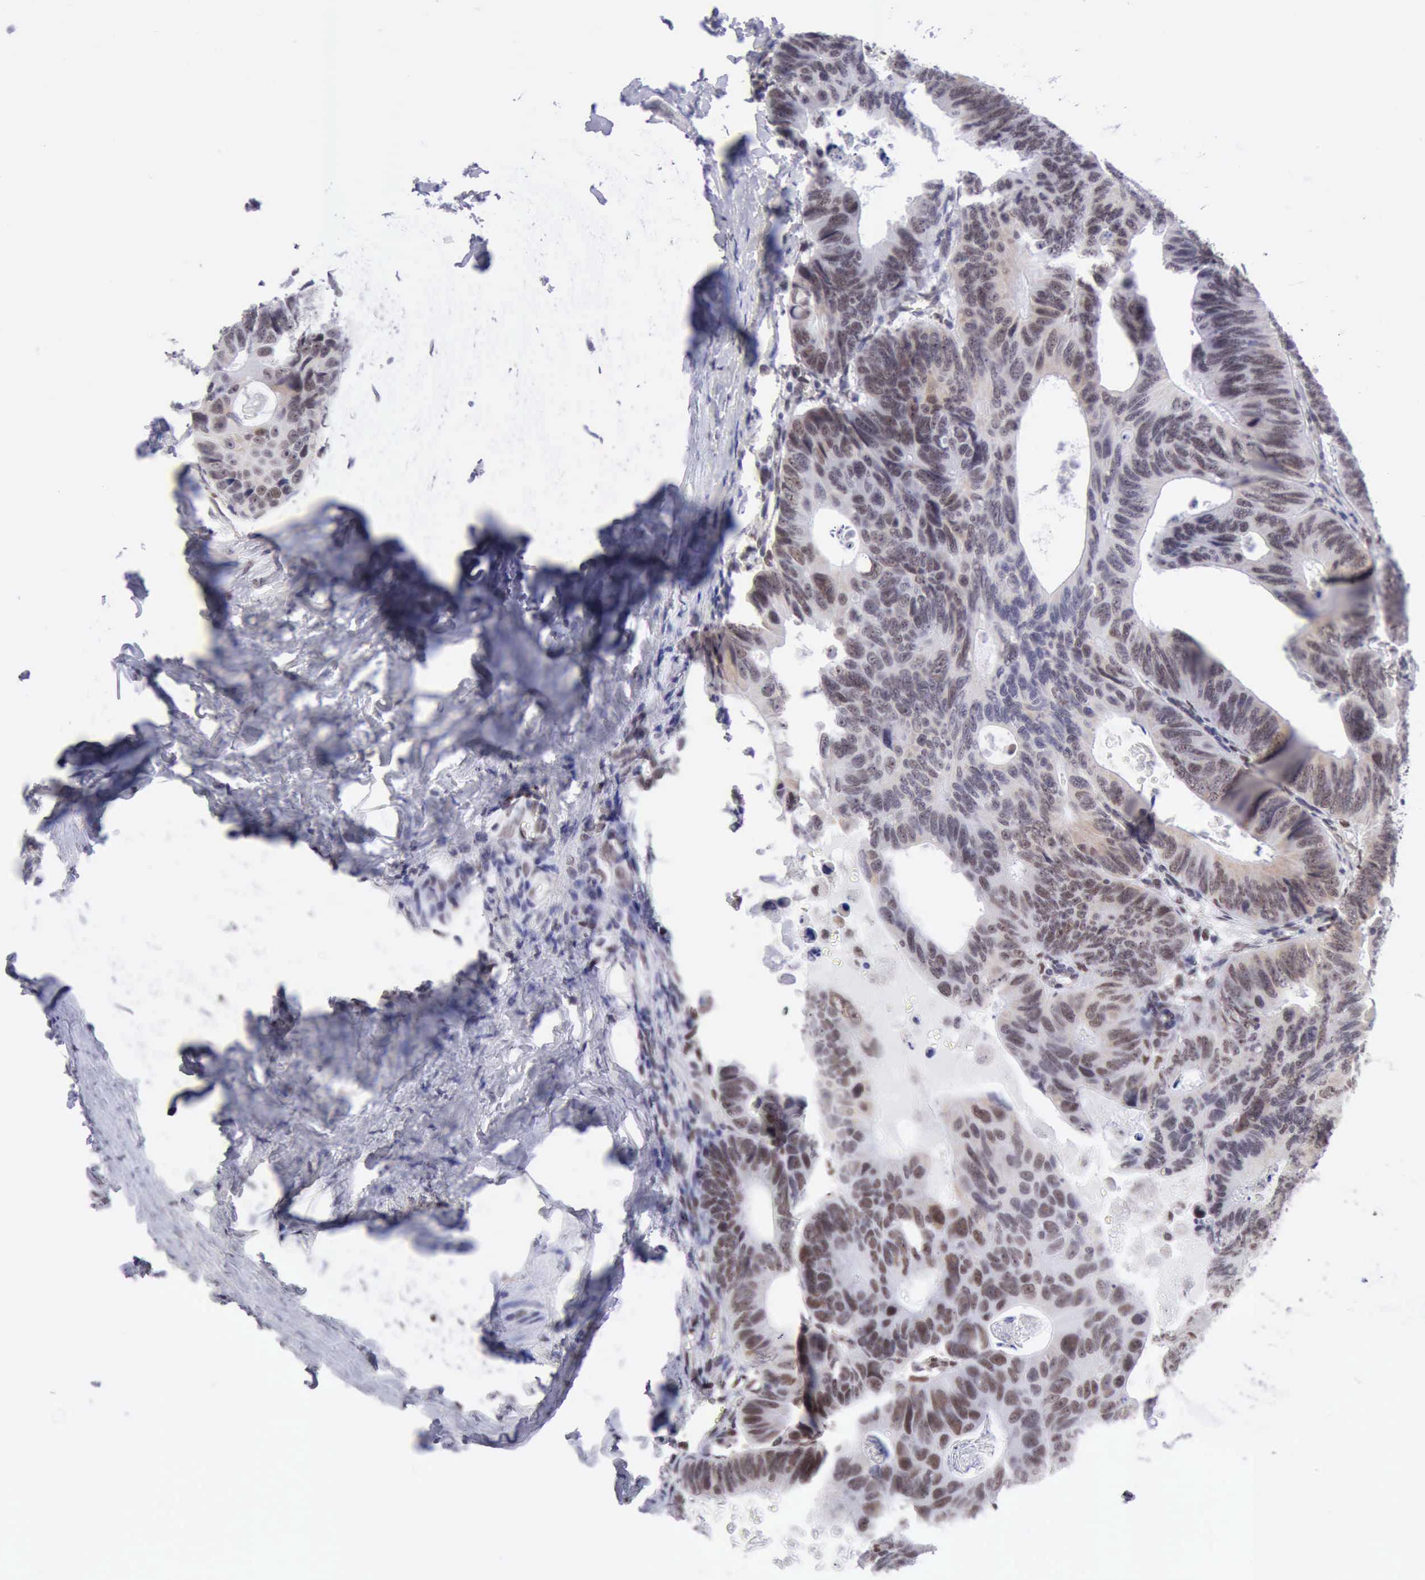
{"staining": {"intensity": "moderate", "quantity": "25%-75%", "location": "nuclear"}, "tissue": "colorectal cancer", "cell_type": "Tumor cells", "image_type": "cancer", "snomed": [{"axis": "morphology", "description": "Adenocarcinoma, NOS"}, {"axis": "topography", "description": "Colon"}], "caption": "Approximately 25%-75% of tumor cells in colorectal cancer (adenocarcinoma) demonstrate moderate nuclear protein positivity as visualized by brown immunohistochemical staining.", "gene": "ERCC4", "patient": {"sex": "female", "age": 55}}